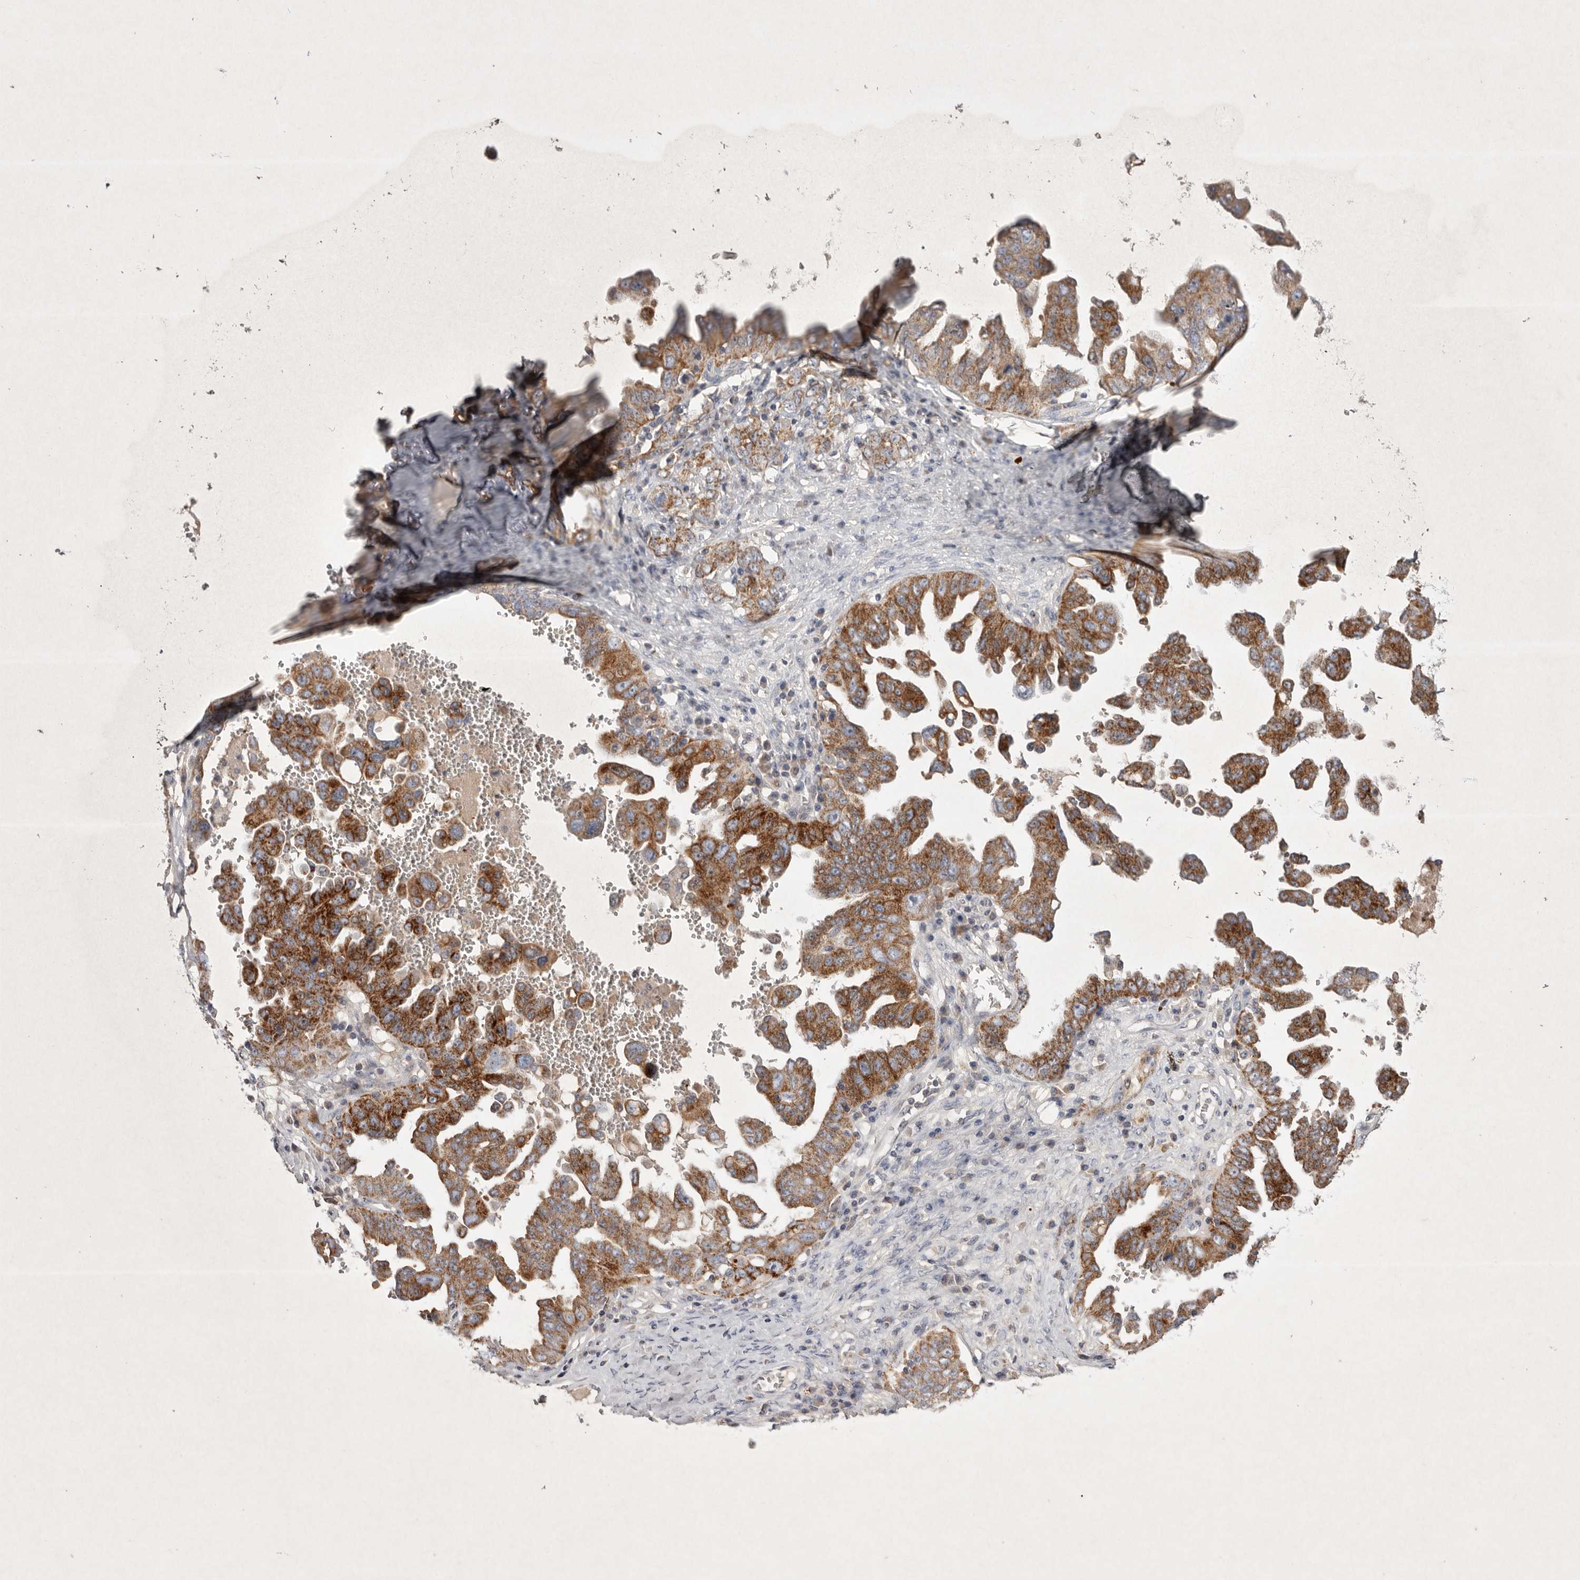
{"staining": {"intensity": "moderate", "quantity": ">75%", "location": "cytoplasmic/membranous"}, "tissue": "ovarian cancer", "cell_type": "Tumor cells", "image_type": "cancer", "snomed": [{"axis": "morphology", "description": "Carcinoma, endometroid"}, {"axis": "topography", "description": "Ovary"}], "caption": "A histopathology image showing moderate cytoplasmic/membranous positivity in about >75% of tumor cells in ovarian endometroid carcinoma, as visualized by brown immunohistochemical staining.", "gene": "TNFSF14", "patient": {"sex": "female", "age": 62}}